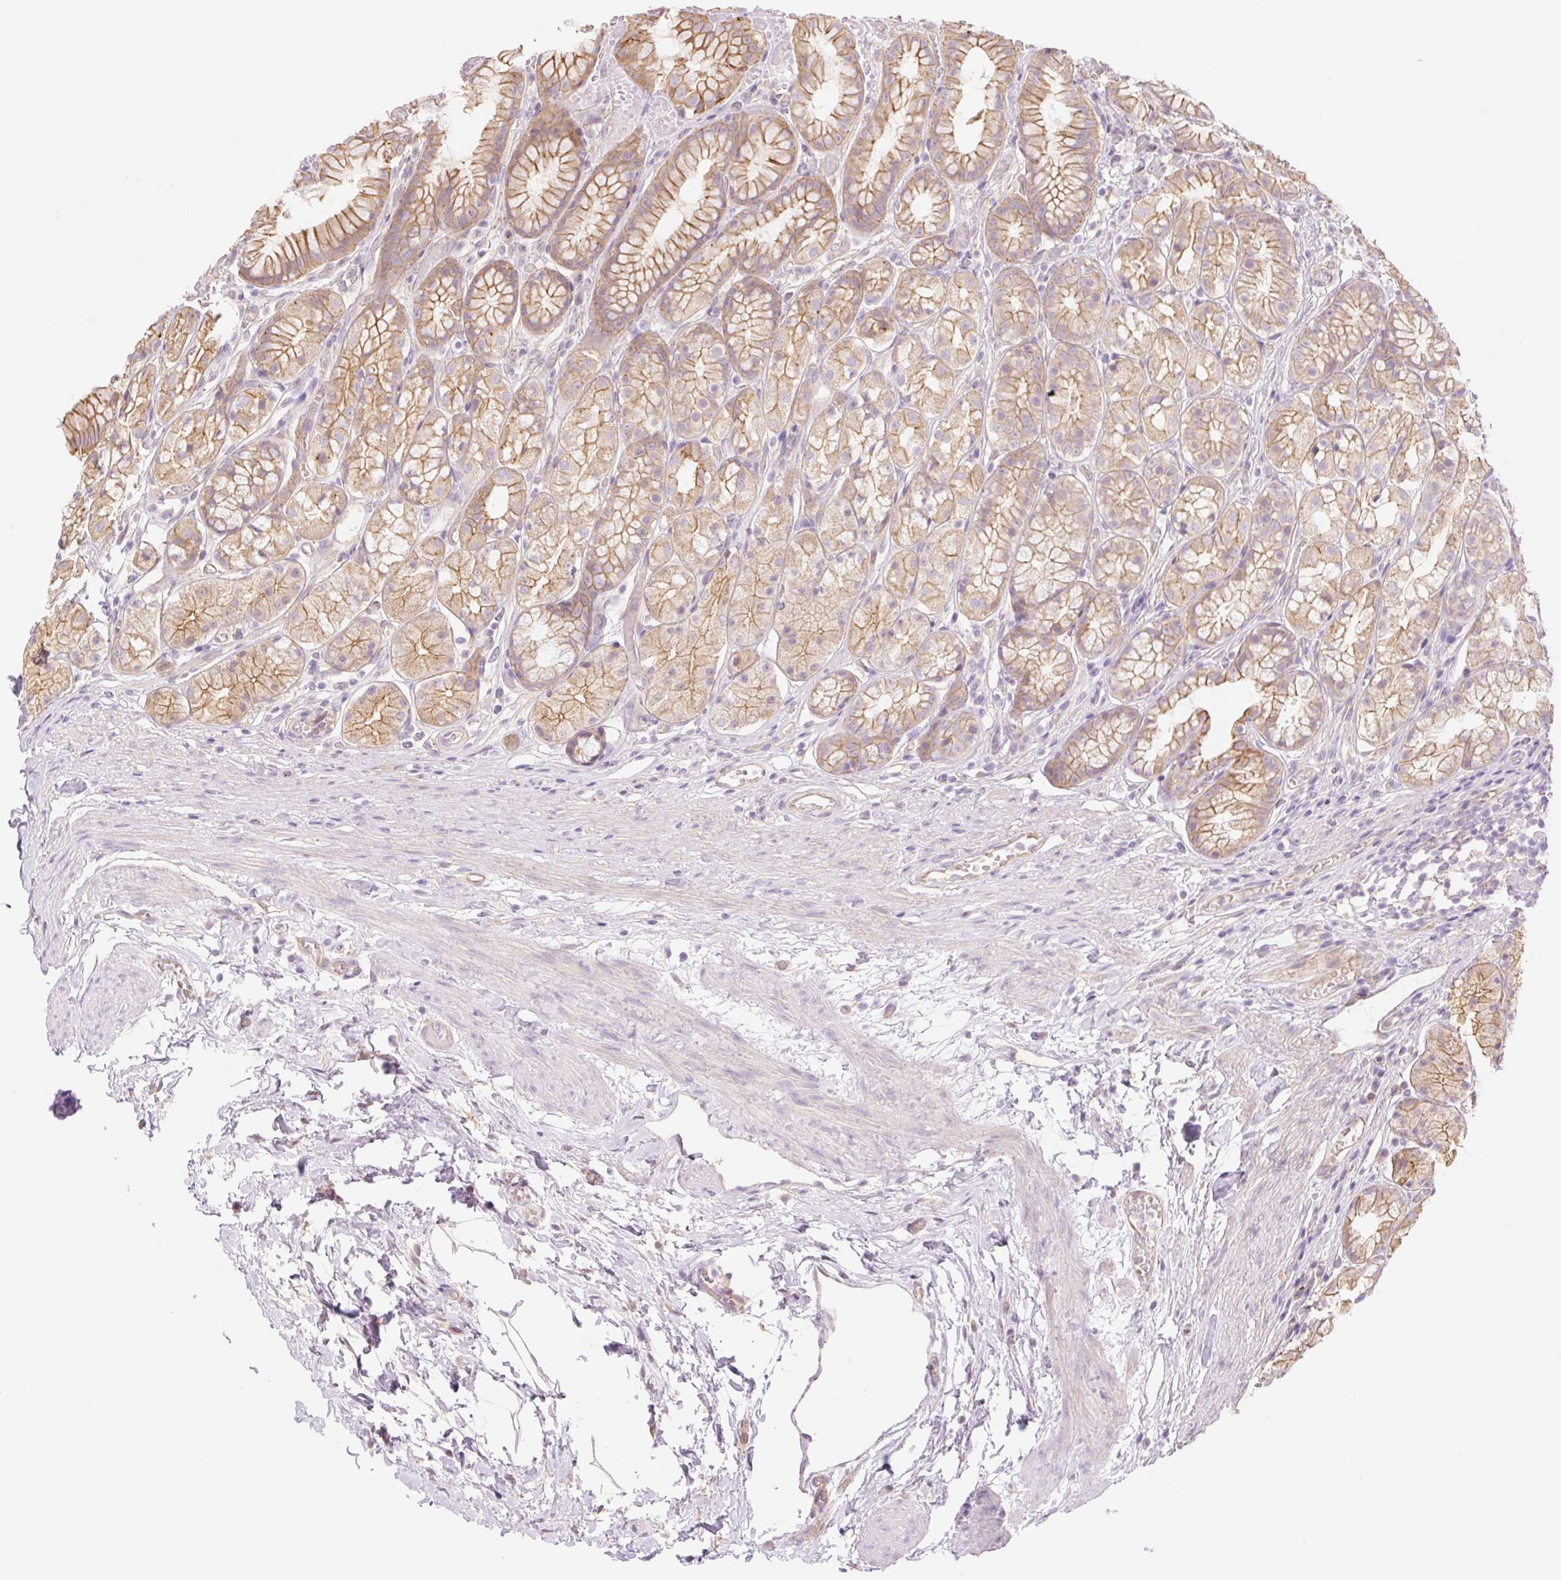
{"staining": {"intensity": "weak", "quantity": ">75%", "location": "cytoplasmic/membranous"}, "tissue": "stomach", "cell_type": "Glandular cells", "image_type": "normal", "snomed": [{"axis": "morphology", "description": "Normal tissue, NOS"}, {"axis": "topography", "description": "Smooth muscle"}, {"axis": "topography", "description": "Stomach"}], "caption": "Stomach stained with DAB (3,3'-diaminobenzidine) immunohistochemistry (IHC) demonstrates low levels of weak cytoplasmic/membranous staining in about >75% of glandular cells.", "gene": "NLRP5", "patient": {"sex": "male", "age": 70}}